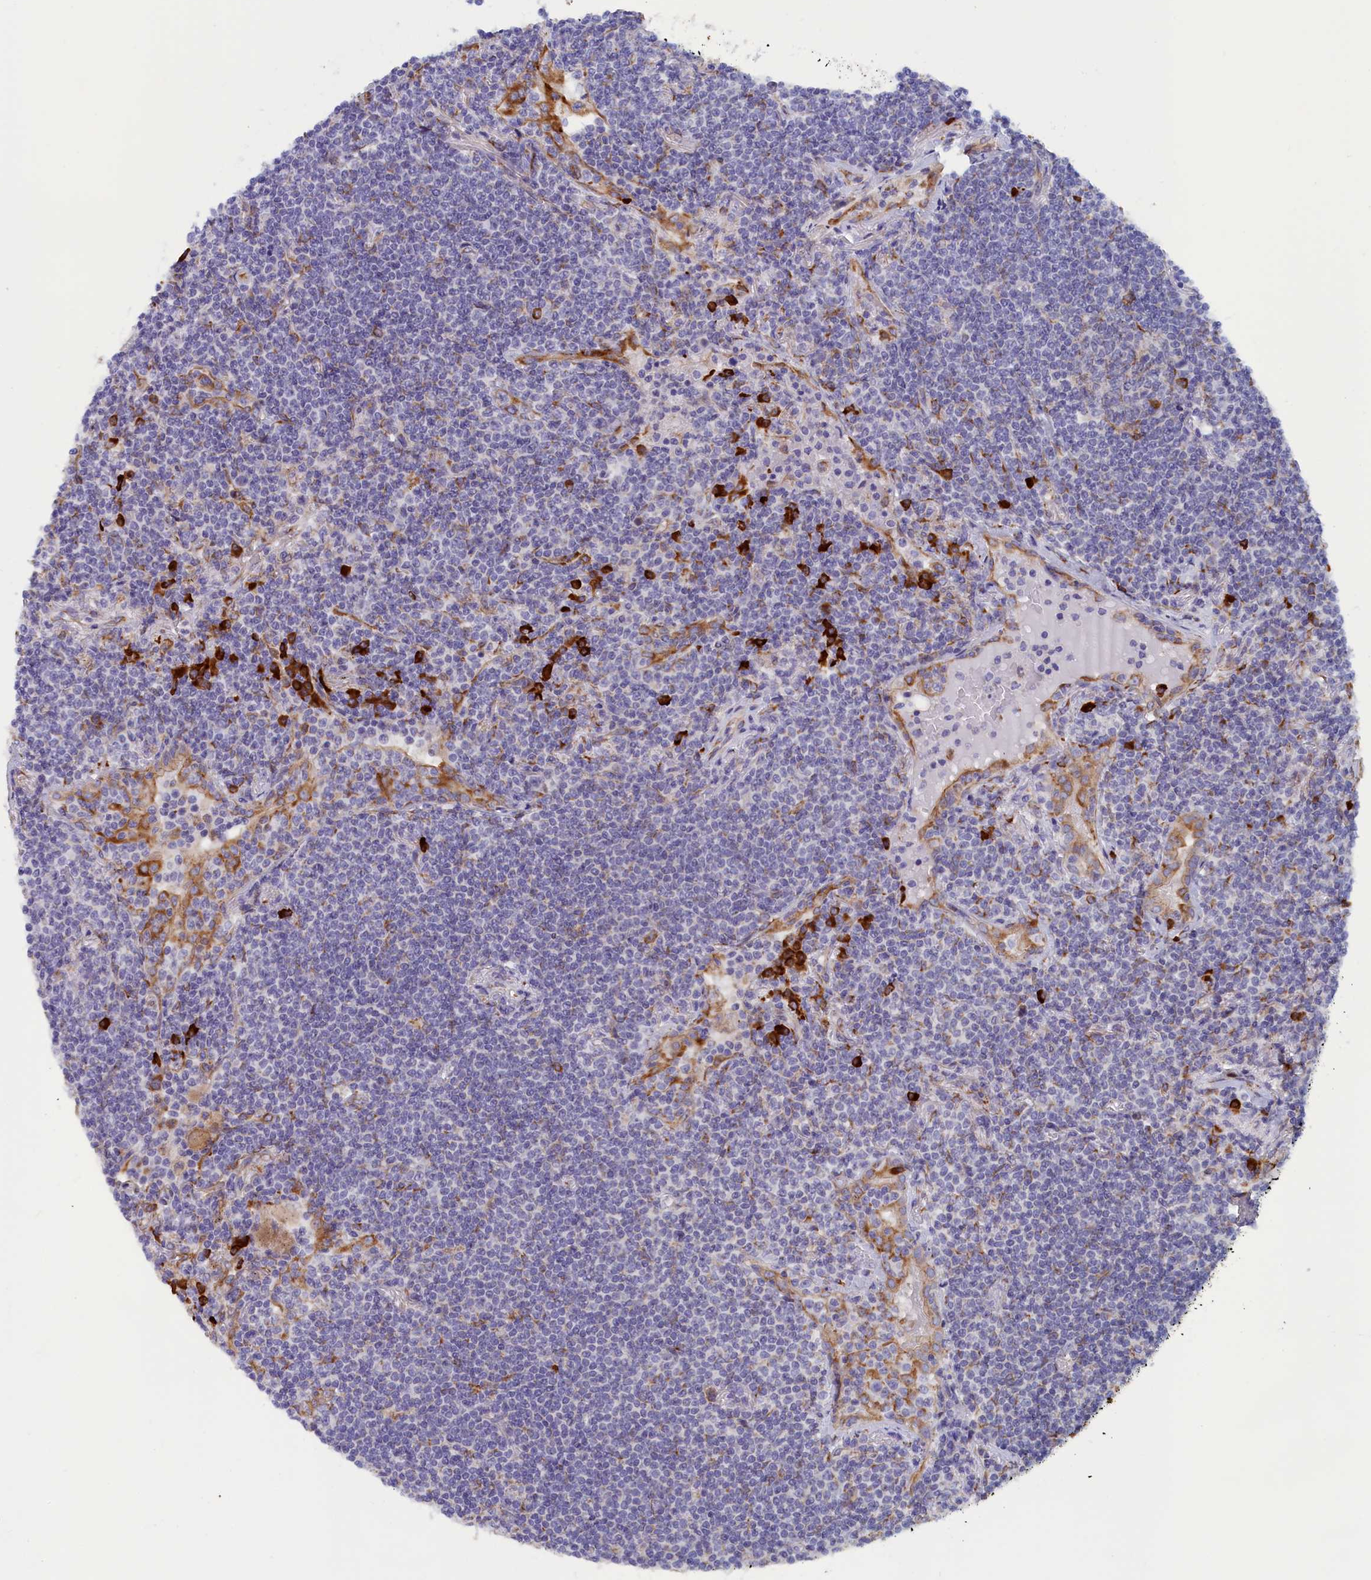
{"staining": {"intensity": "negative", "quantity": "none", "location": "none"}, "tissue": "lymphoma", "cell_type": "Tumor cells", "image_type": "cancer", "snomed": [{"axis": "morphology", "description": "Malignant lymphoma, non-Hodgkin's type, Low grade"}, {"axis": "topography", "description": "Lung"}], "caption": "A high-resolution photomicrograph shows immunohistochemistry (IHC) staining of lymphoma, which exhibits no significant staining in tumor cells.", "gene": "CCDC68", "patient": {"sex": "female", "age": 71}}